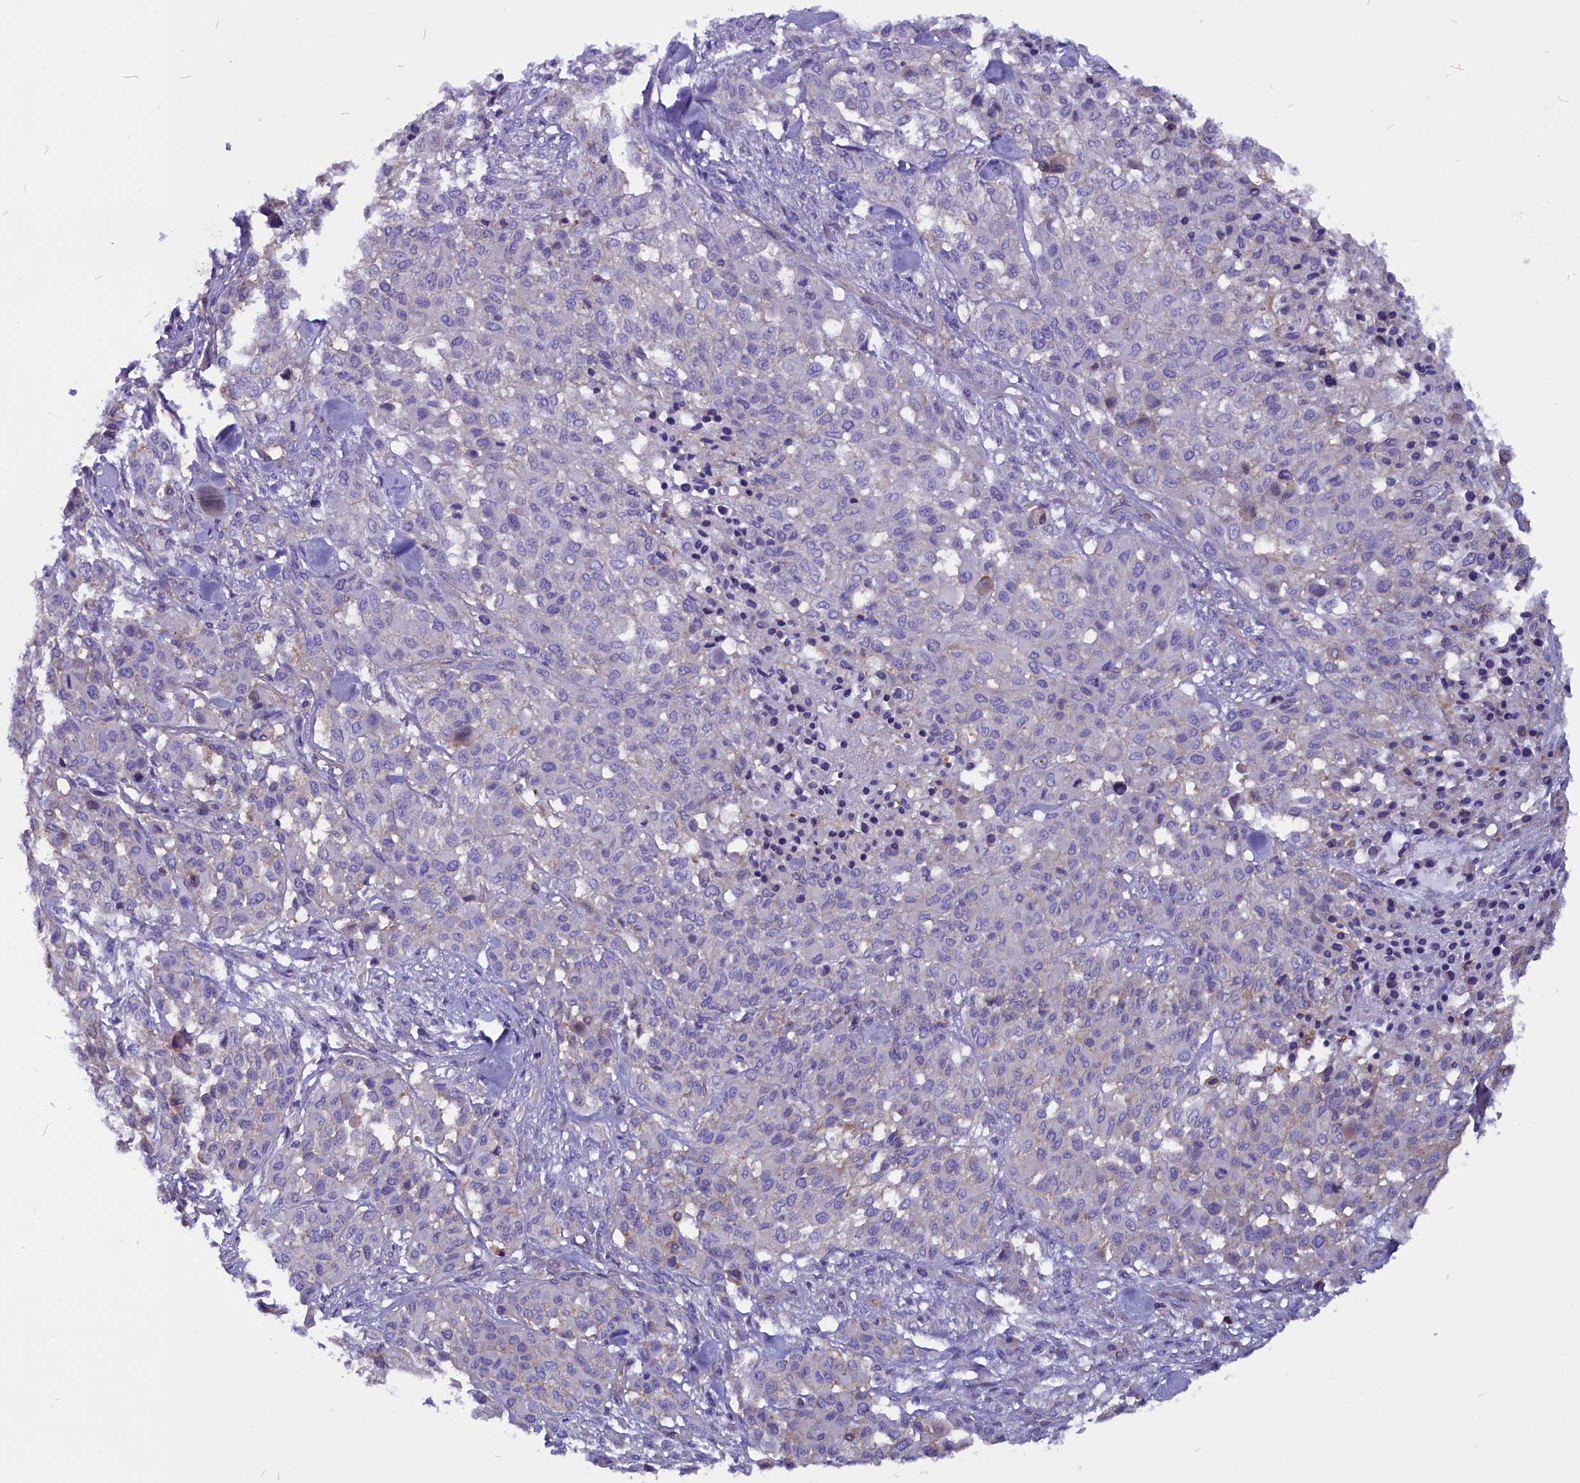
{"staining": {"intensity": "negative", "quantity": "none", "location": "none"}, "tissue": "melanoma", "cell_type": "Tumor cells", "image_type": "cancer", "snomed": [{"axis": "morphology", "description": "Malignant melanoma, Metastatic site"}, {"axis": "topography", "description": "Skin"}], "caption": "Melanoma stained for a protein using immunohistochemistry (IHC) displays no staining tumor cells.", "gene": "ZNF749", "patient": {"sex": "female", "age": 81}}